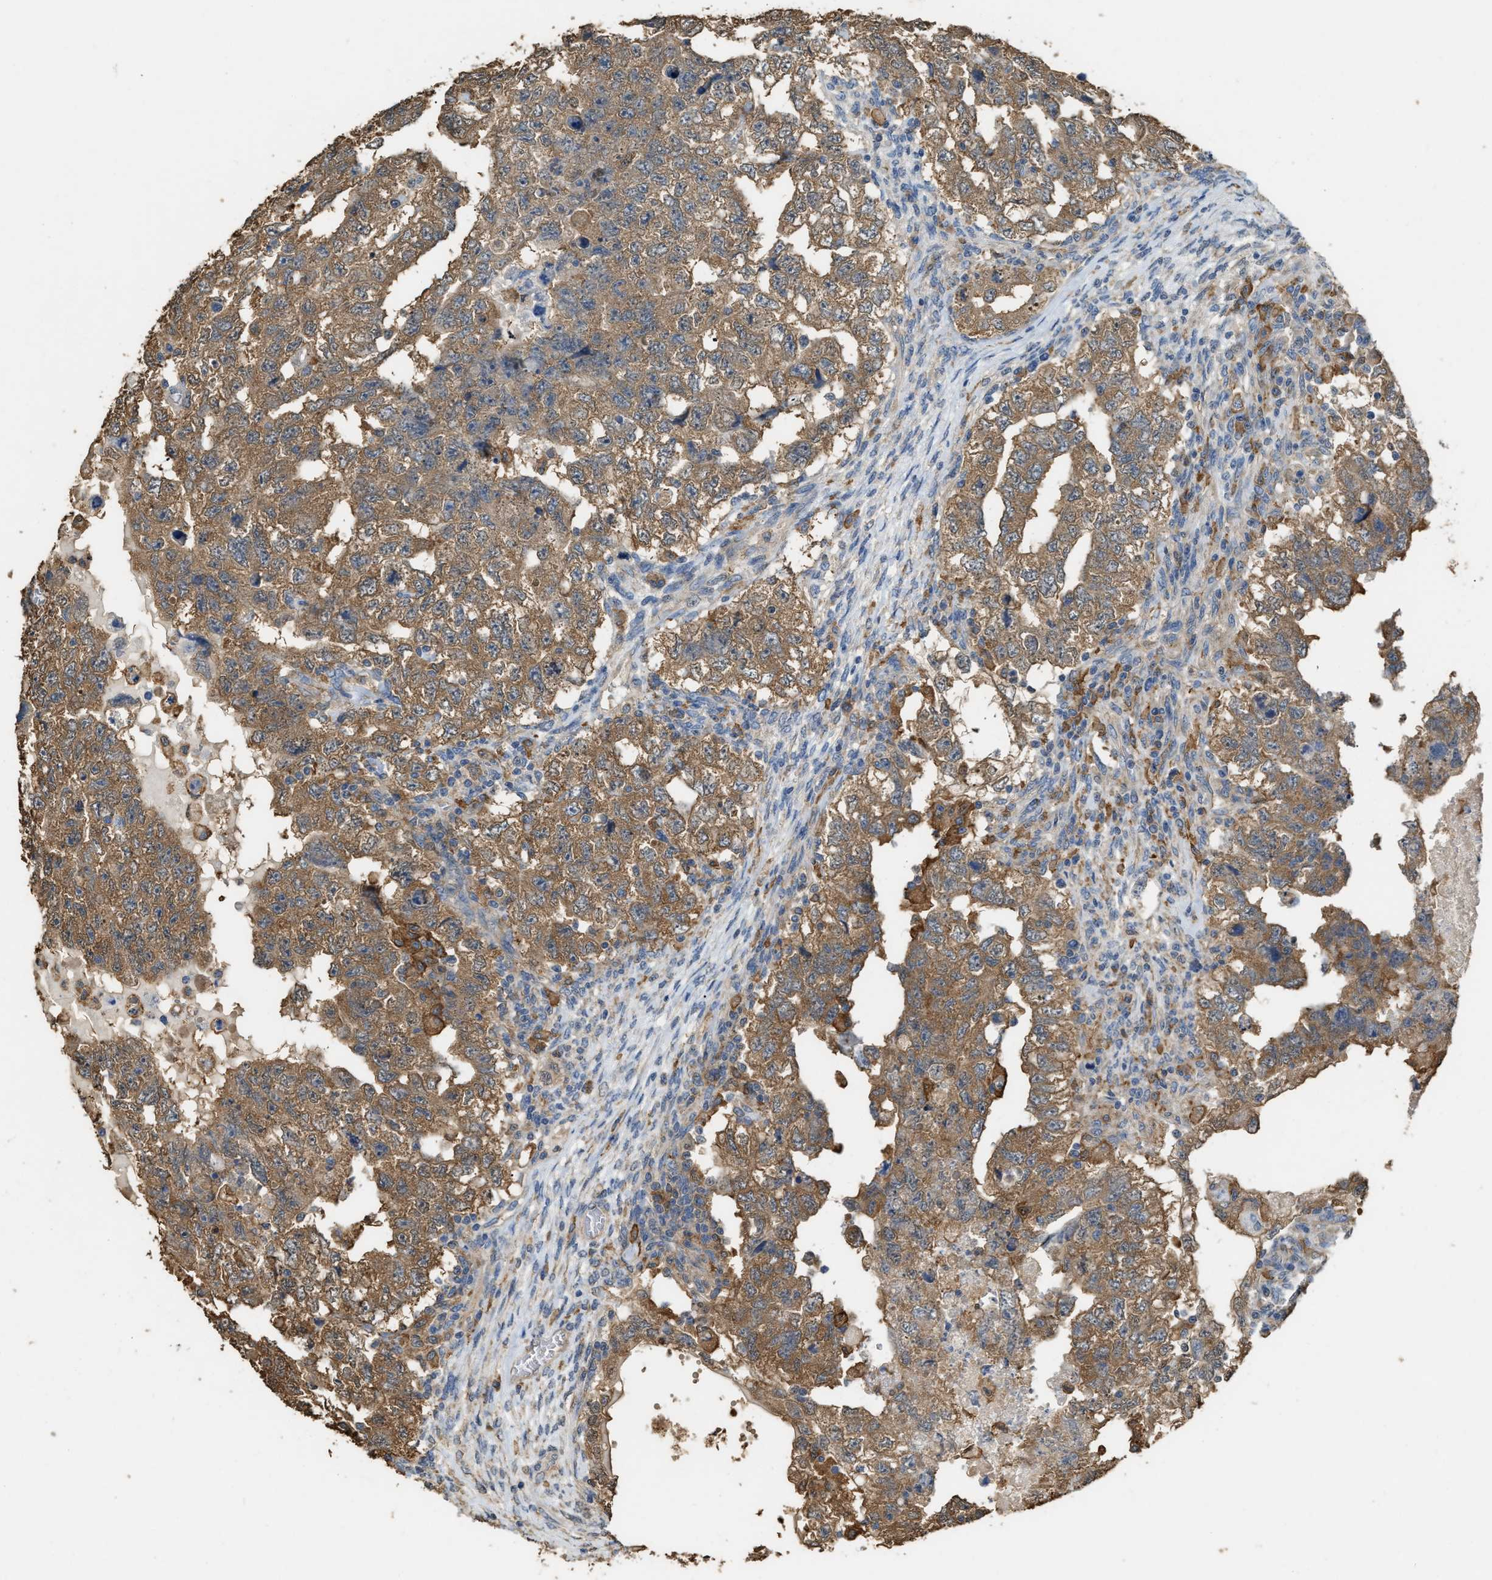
{"staining": {"intensity": "moderate", "quantity": ">75%", "location": "cytoplasmic/membranous"}, "tissue": "testis cancer", "cell_type": "Tumor cells", "image_type": "cancer", "snomed": [{"axis": "morphology", "description": "Carcinoma, Embryonal, NOS"}, {"axis": "topography", "description": "Testis"}], "caption": "The histopathology image exhibits staining of testis embryonal carcinoma, revealing moderate cytoplasmic/membranous protein staining (brown color) within tumor cells. (brown staining indicates protein expression, while blue staining denotes nuclei).", "gene": "GCN1", "patient": {"sex": "male", "age": 36}}